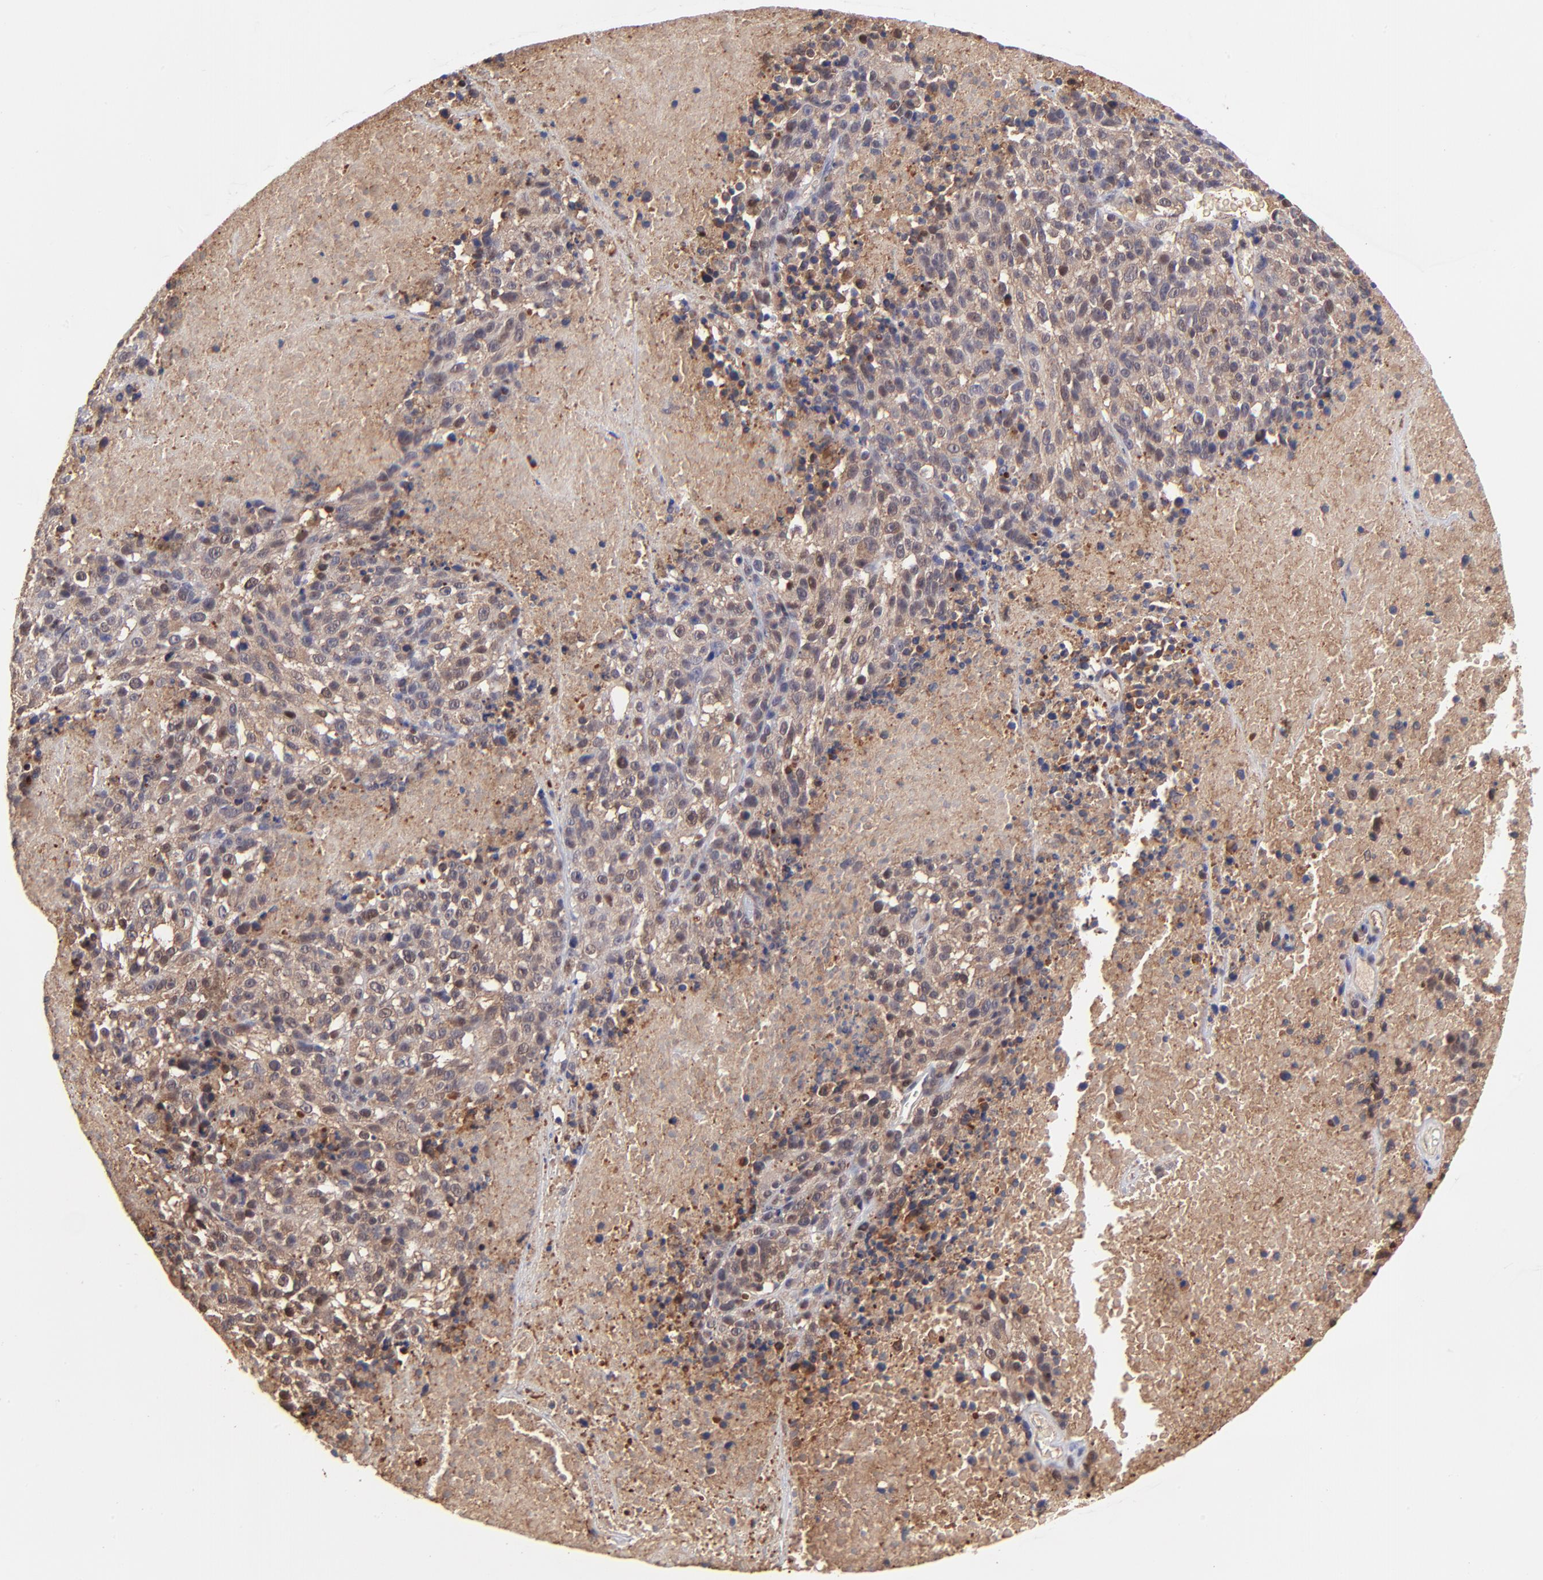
{"staining": {"intensity": "moderate", "quantity": ">75%", "location": "cytoplasmic/membranous,nuclear"}, "tissue": "melanoma", "cell_type": "Tumor cells", "image_type": "cancer", "snomed": [{"axis": "morphology", "description": "Malignant melanoma, Metastatic site"}, {"axis": "topography", "description": "Cerebral cortex"}], "caption": "IHC of human melanoma displays medium levels of moderate cytoplasmic/membranous and nuclear expression in approximately >75% of tumor cells. (Brightfield microscopy of DAB IHC at high magnification).", "gene": "PSMA6", "patient": {"sex": "female", "age": 52}}